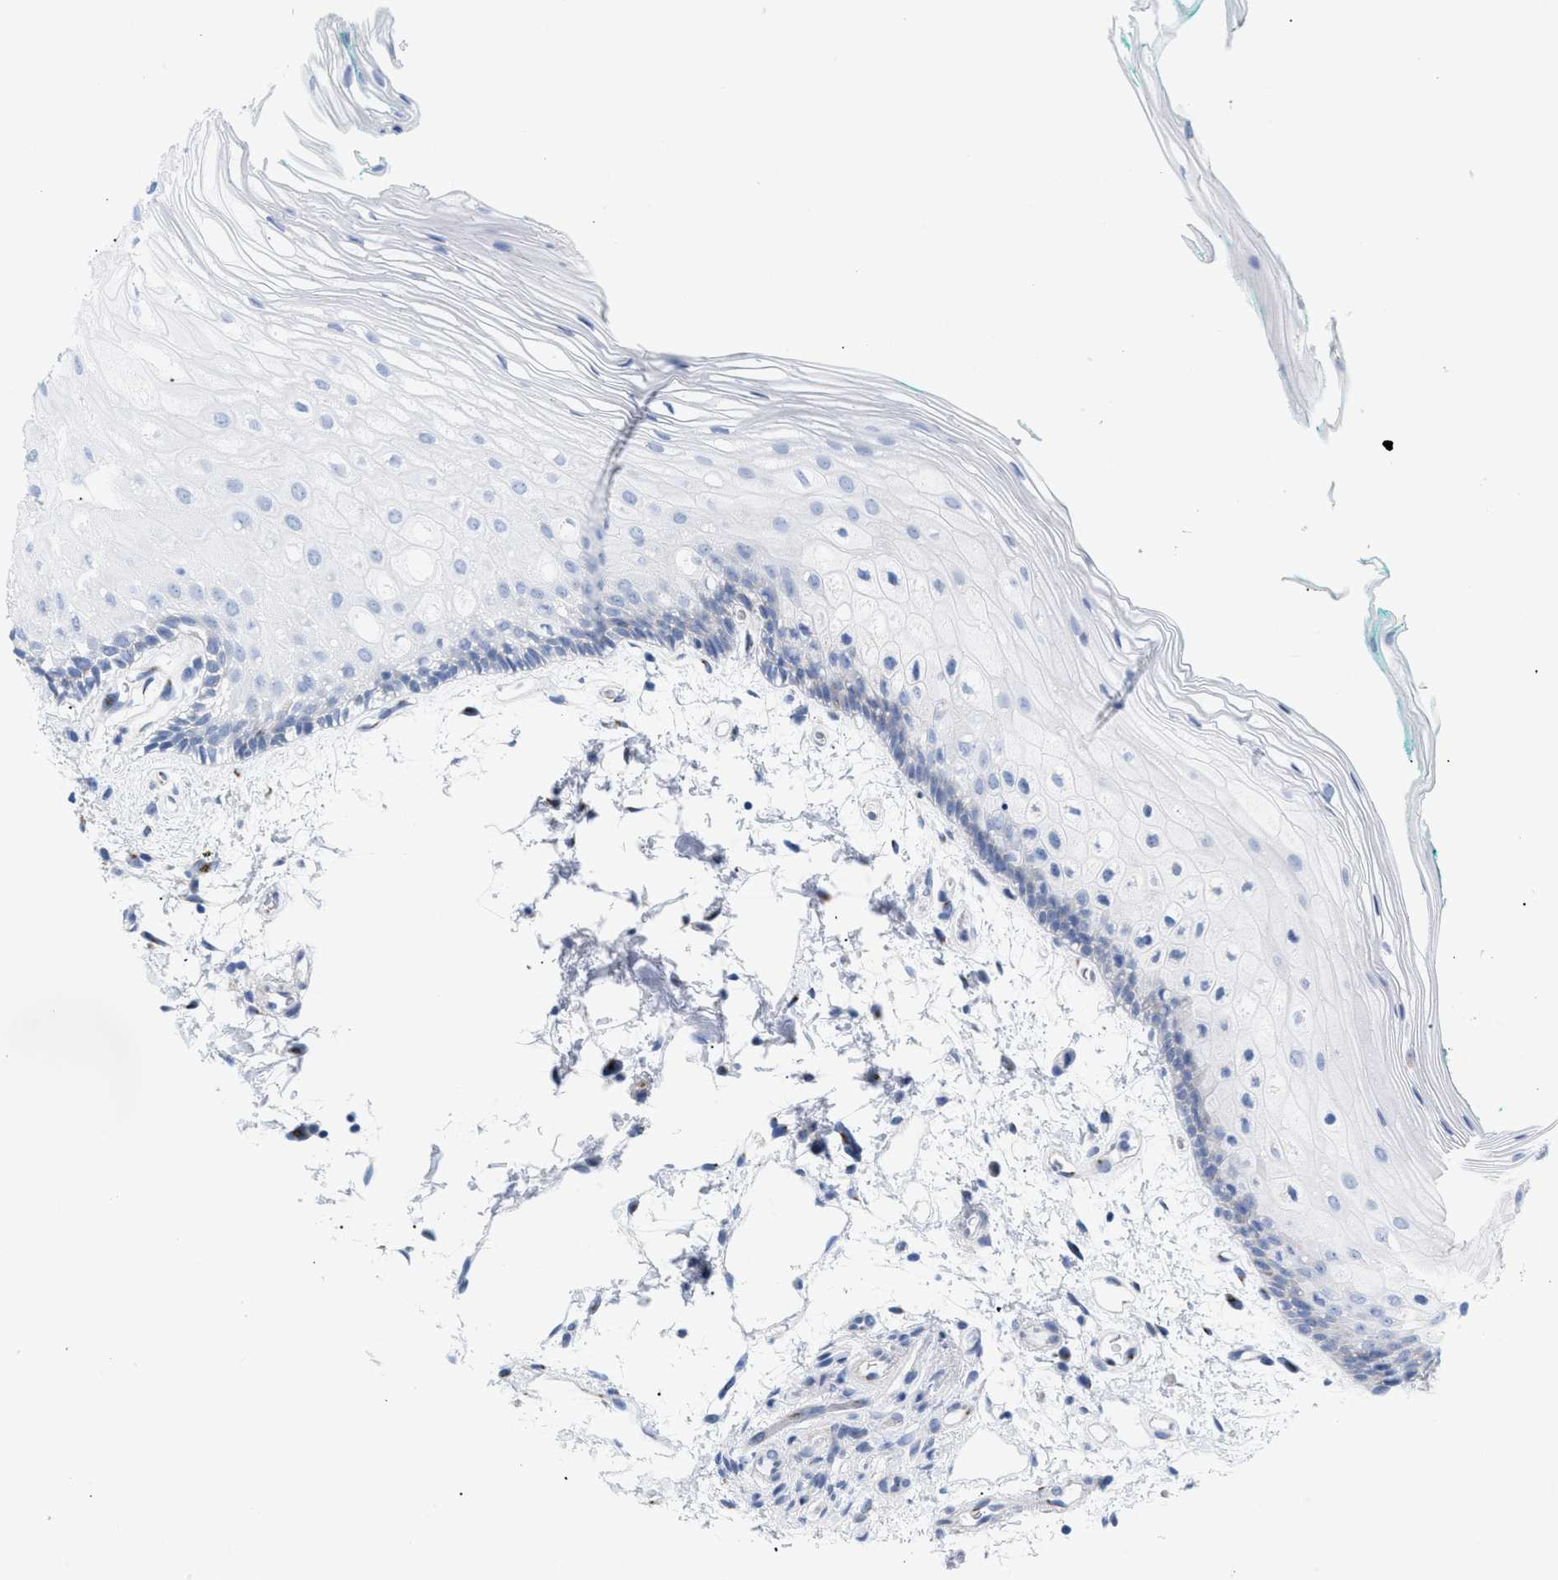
{"staining": {"intensity": "negative", "quantity": "none", "location": "none"}, "tissue": "oral mucosa", "cell_type": "Squamous epithelial cells", "image_type": "normal", "snomed": [{"axis": "morphology", "description": "Normal tissue, NOS"}, {"axis": "topography", "description": "Skeletal muscle"}, {"axis": "topography", "description": "Oral tissue"}, {"axis": "topography", "description": "Peripheral nerve tissue"}], "caption": "Immunohistochemistry (IHC) histopathology image of normal oral mucosa: human oral mucosa stained with DAB (3,3'-diaminobenzidine) displays no significant protein expression in squamous epithelial cells.", "gene": "TMEM17", "patient": {"sex": "female", "age": 84}}